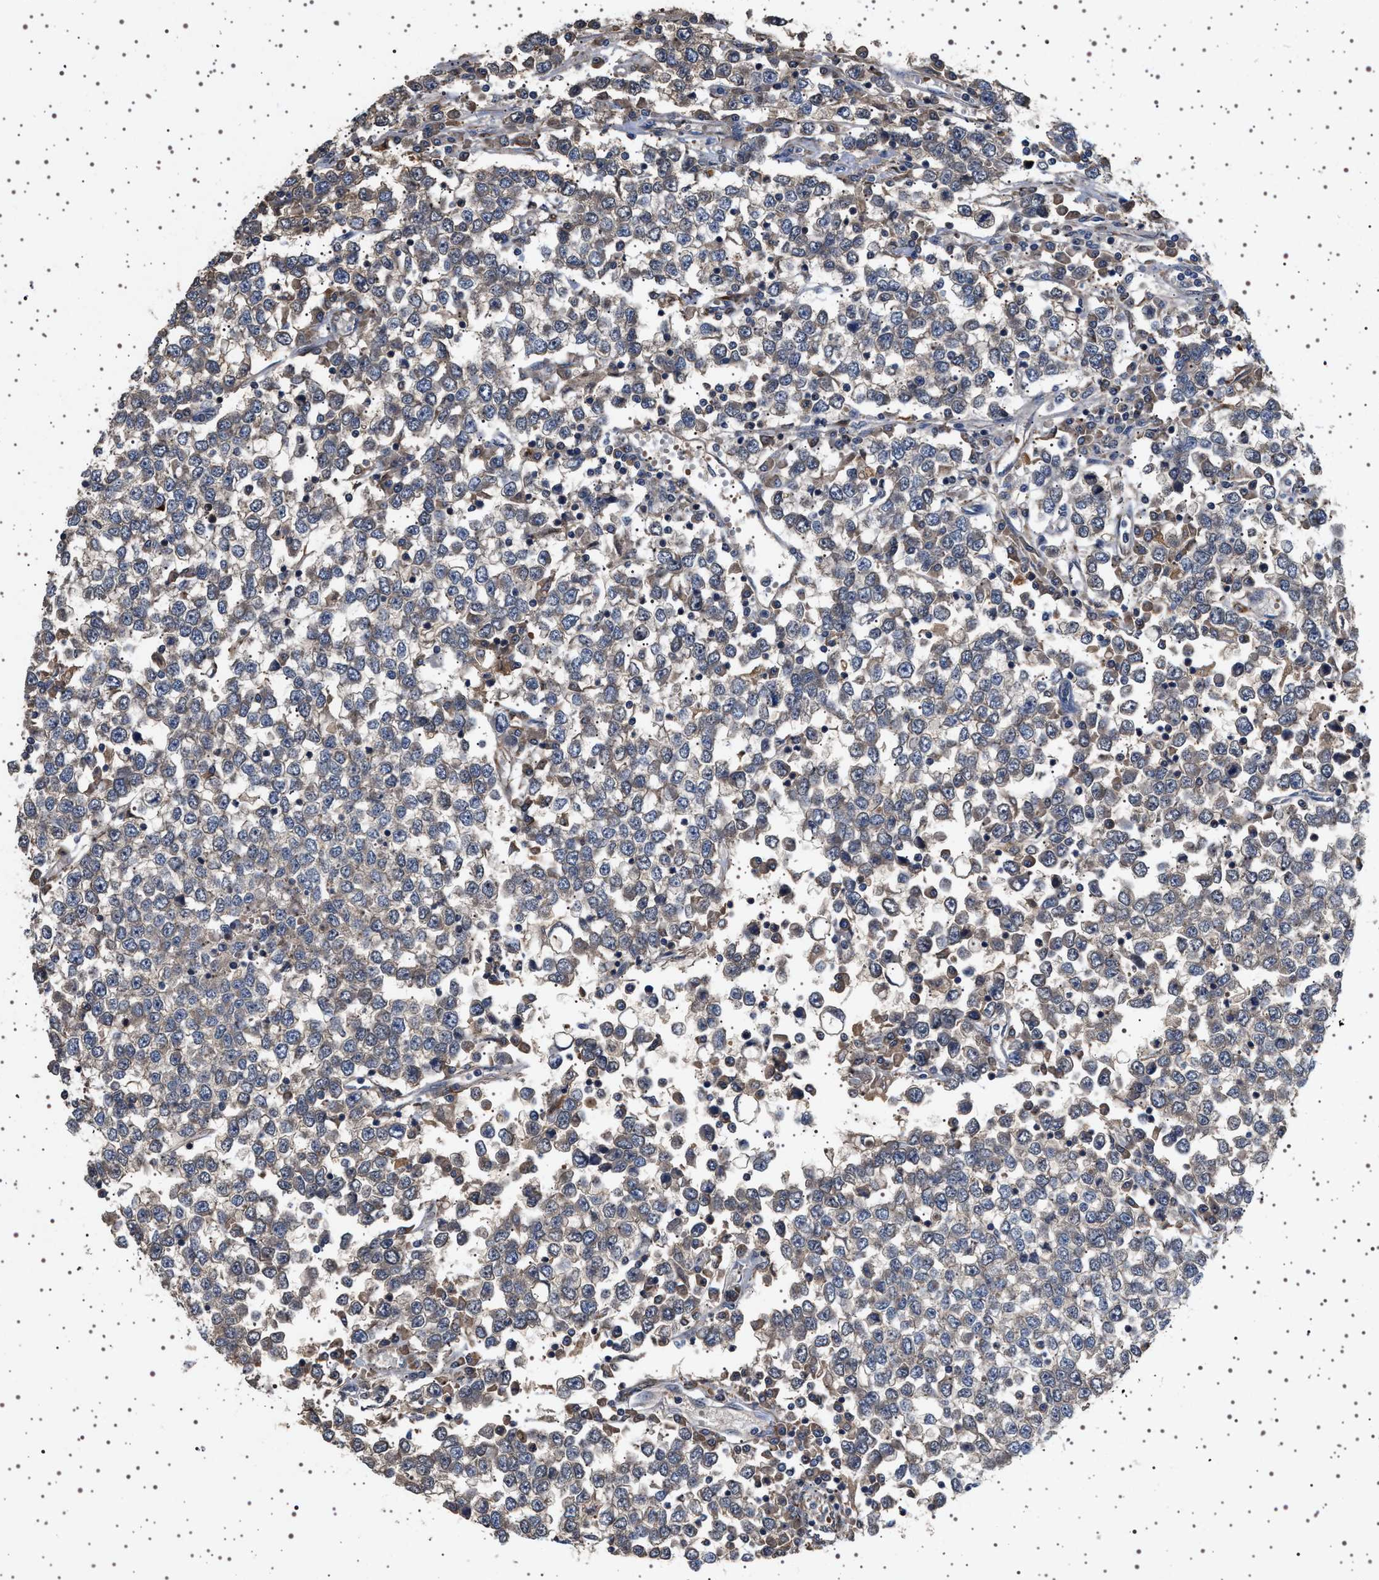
{"staining": {"intensity": "weak", "quantity": "<25%", "location": "cytoplasmic/membranous"}, "tissue": "testis cancer", "cell_type": "Tumor cells", "image_type": "cancer", "snomed": [{"axis": "morphology", "description": "Seminoma, NOS"}, {"axis": "topography", "description": "Testis"}], "caption": "The histopathology image exhibits no significant expression in tumor cells of testis cancer.", "gene": "GUCY1B1", "patient": {"sex": "male", "age": 65}}